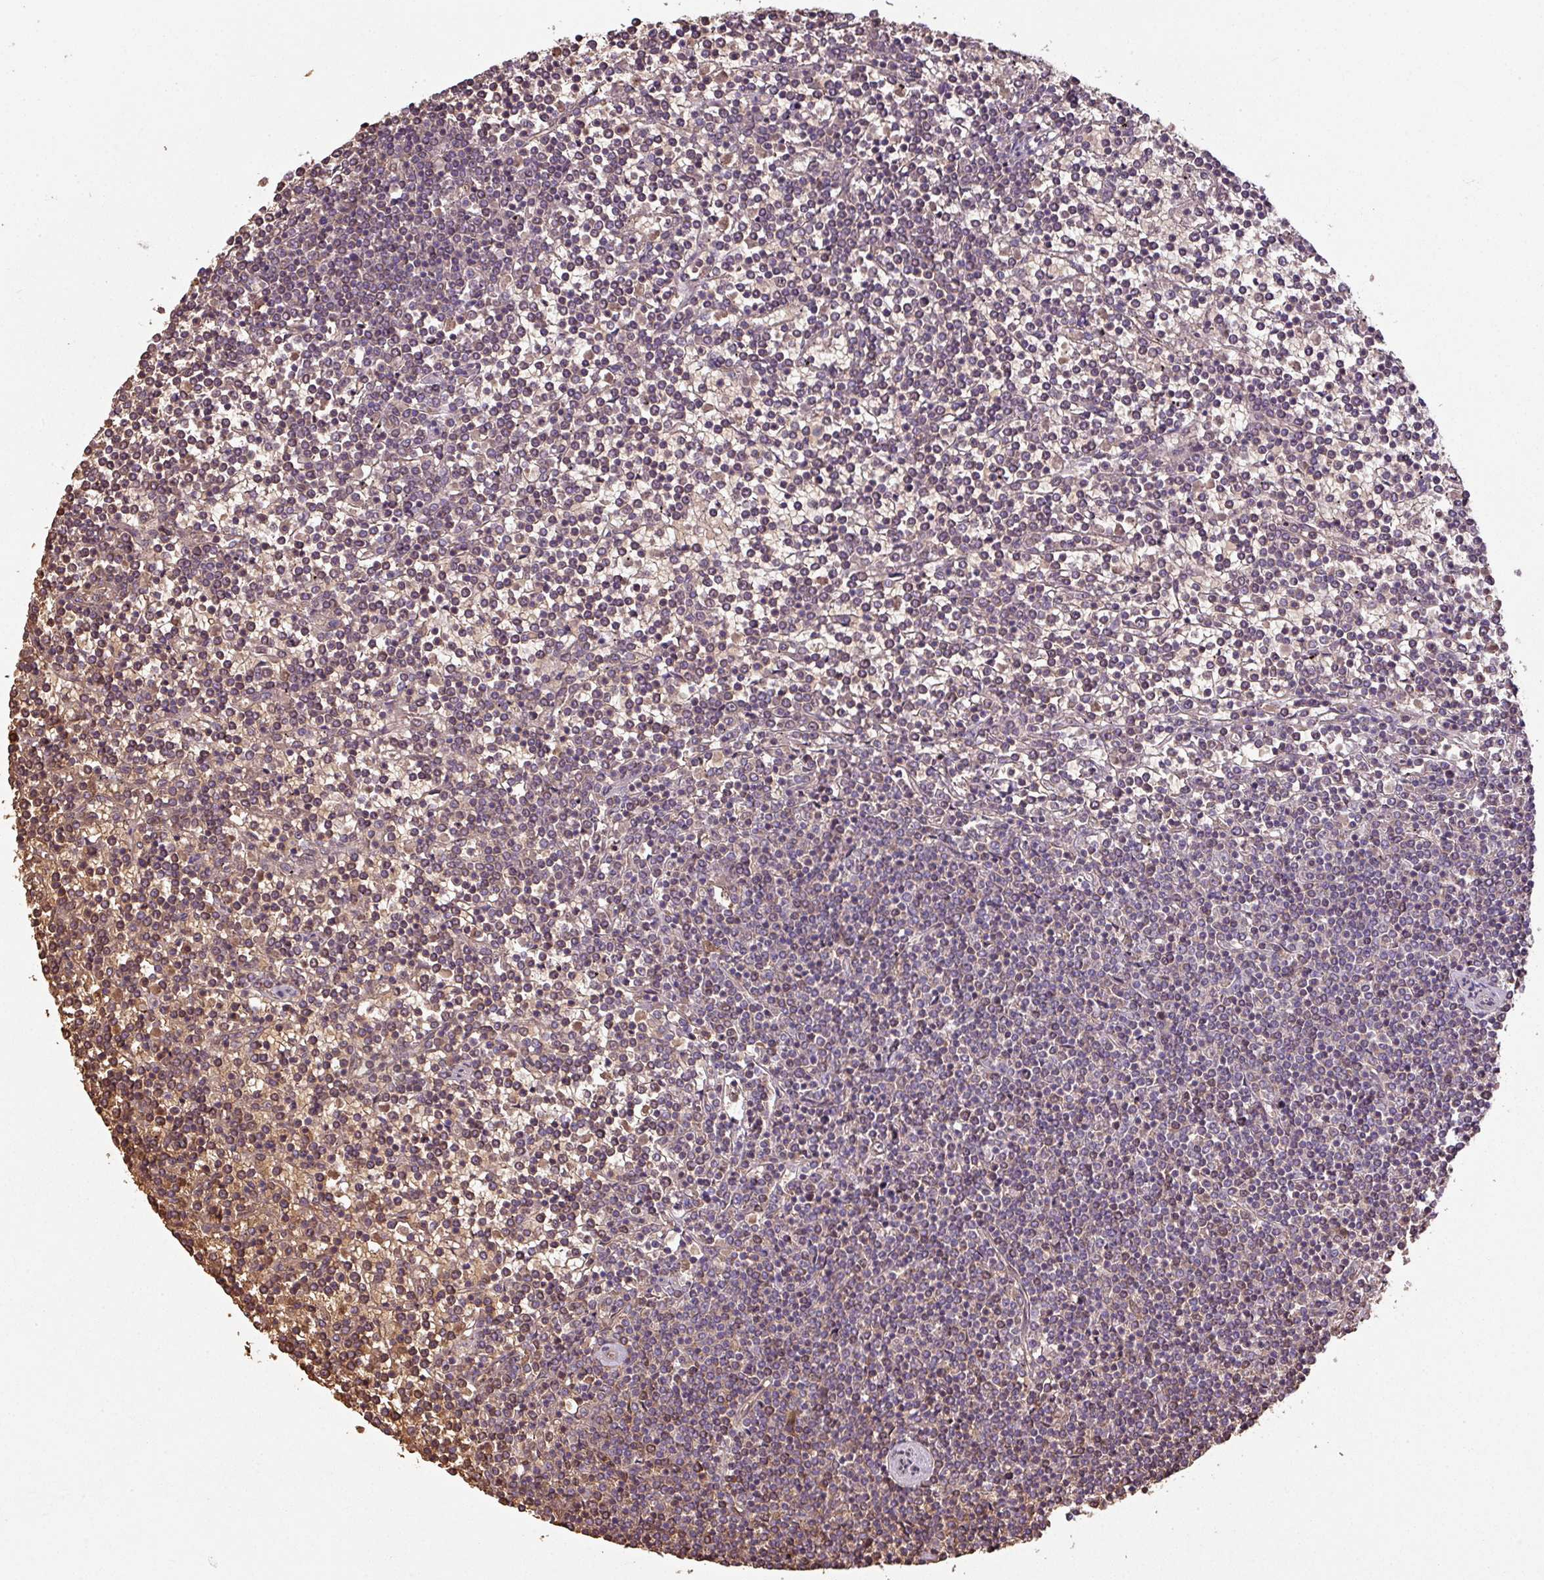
{"staining": {"intensity": "moderate", "quantity": ">75%", "location": "cytoplasmic/membranous"}, "tissue": "lymphoma", "cell_type": "Tumor cells", "image_type": "cancer", "snomed": [{"axis": "morphology", "description": "Malignant lymphoma, non-Hodgkin's type, Low grade"}, {"axis": "topography", "description": "Spleen"}], "caption": "Immunohistochemistry (IHC) image of neoplastic tissue: lymphoma stained using immunohistochemistry (IHC) reveals medium levels of moderate protein expression localized specifically in the cytoplasmic/membranous of tumor cells, appearing as a cytoplasmic/membranous brown color.", "gene": "NHSL2", "patient": {"sex": "female", "age": 19}}